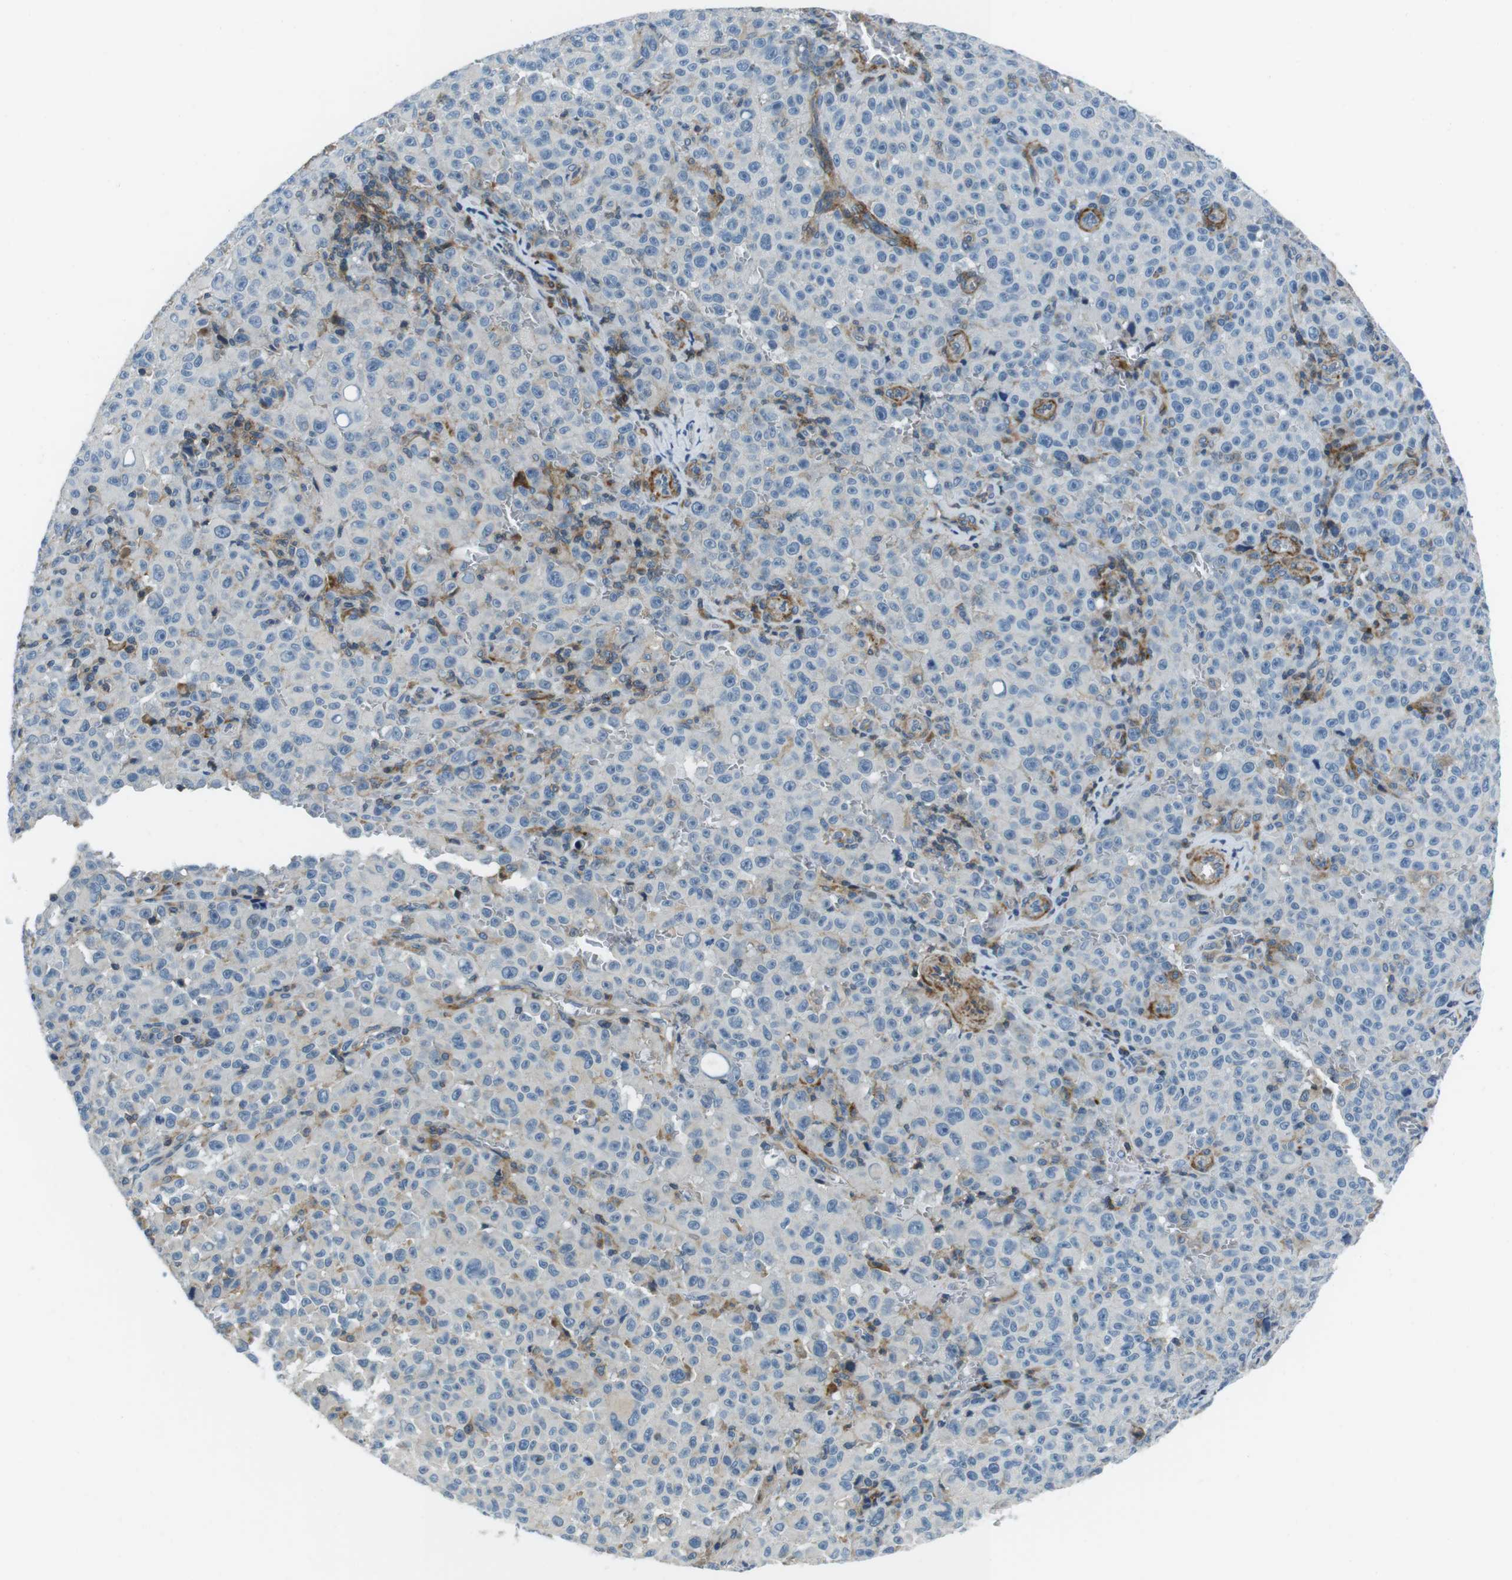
{"staining": {"intensity": "negative", "quantity": "none", "location": "none"}, "tissue": "melanoma", "cell_type": "Tumor cells", "image_type": "cancer", "snomed": [{"axis": "morphology", "description": "Malignant melanoma, NOS"}, {"axis": "topography", "description": "Skin"}], "caption": "IHC of melanoma exhibits no positivity in tumor cells. (Stains: DAB (3,3'-diaminobenzidine) IHC with hematoxylin counter stain, Microscopy: brightfield microscopy at high magnification).", "gene": "ARVCF", "patient": {"sex": "female", "age": 82}}